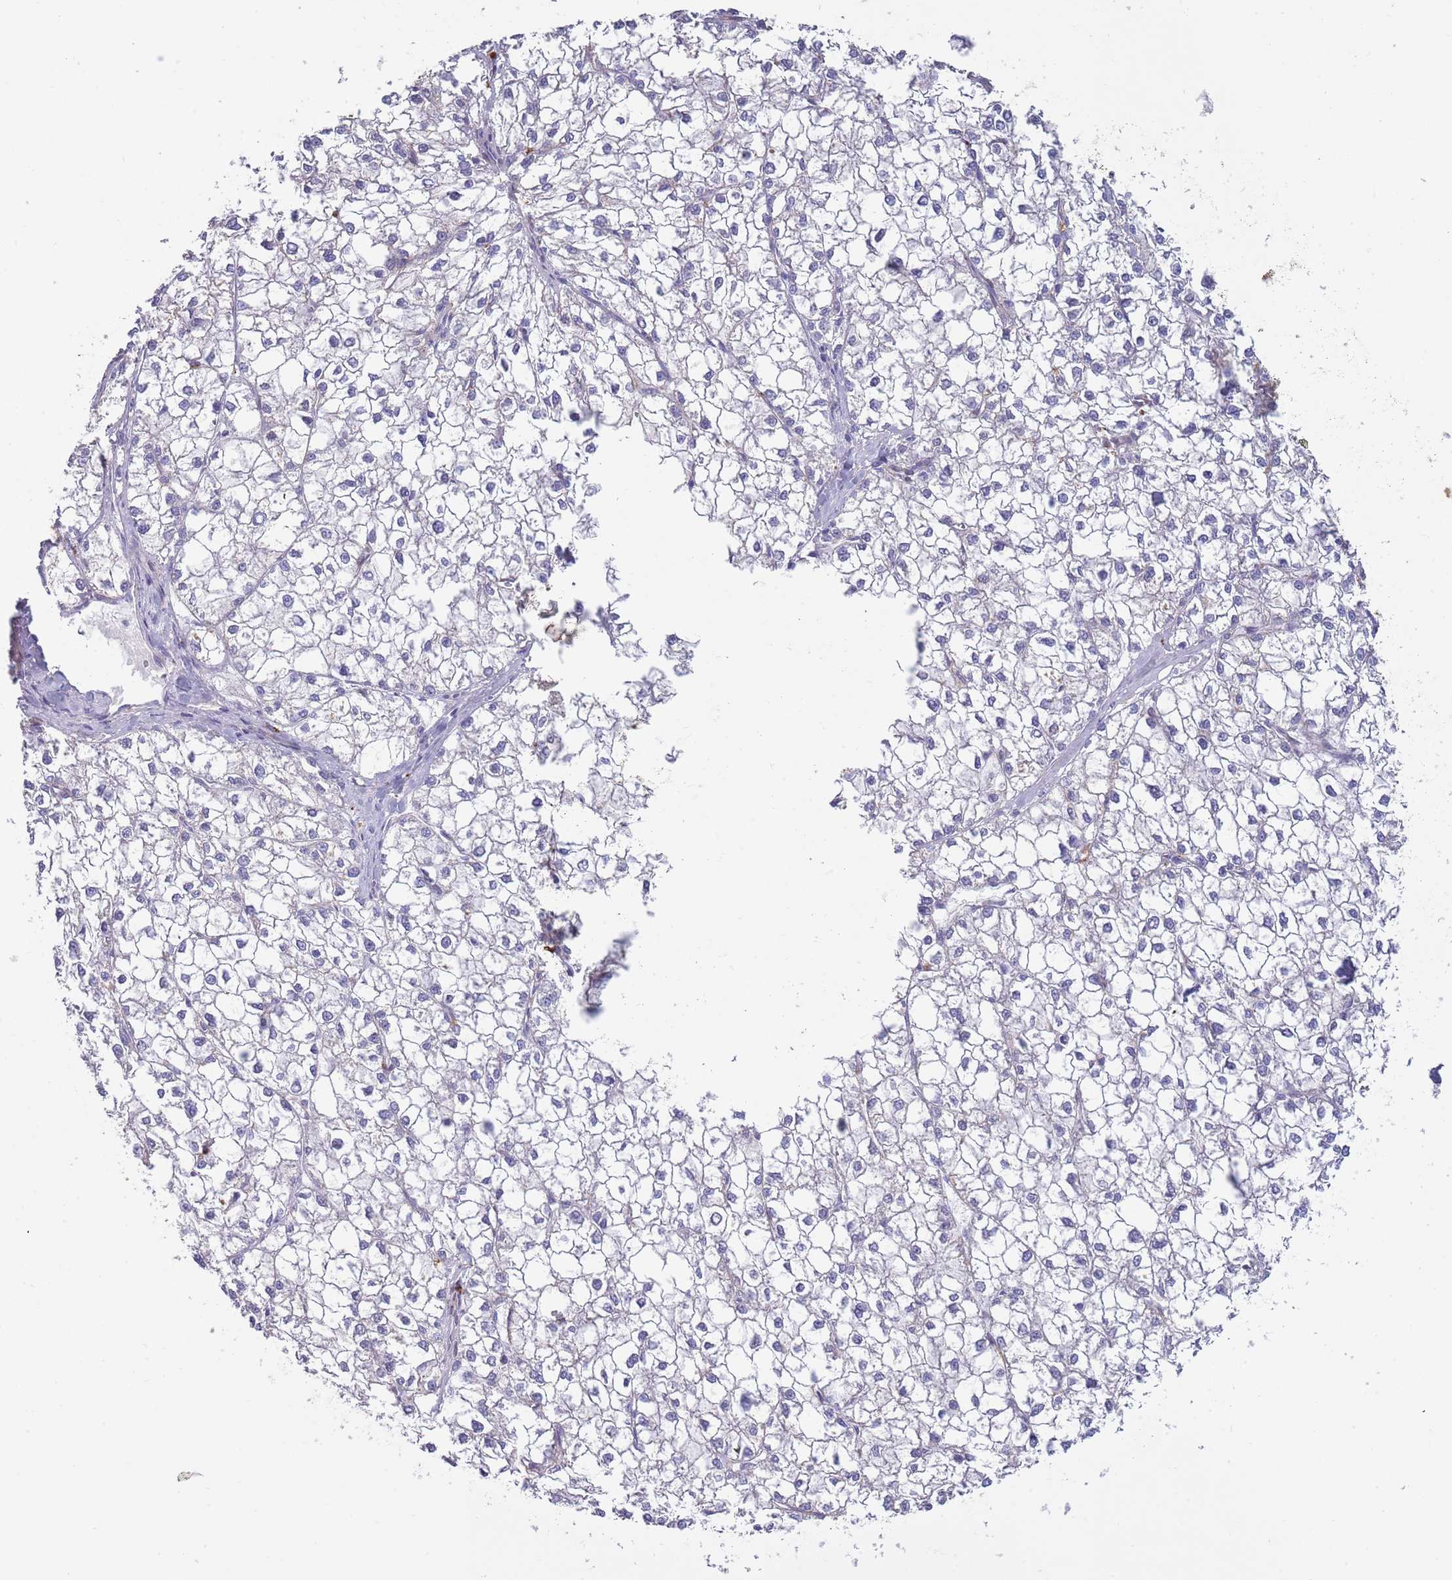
{"staining": {"intensity": "negative", "quantity": "none", "location": "none"}, "tissue": "liver cancer", "cell_type": "Tumor cells", "image_type": "cancer", "snomed": [{"axis": "morphology", "description": "Carcinoma, Hepatocellular, NOS"}, {"axis": "topography", "description": "Liver"}], "caption": "A high-resolution photomicrograph shows IHC staining of hepatocellular carcinoma (liver), which displays no significant staining in tumor cells.", "gene": "PIMREG", "patient": {"sex": "female", "age": 43}}